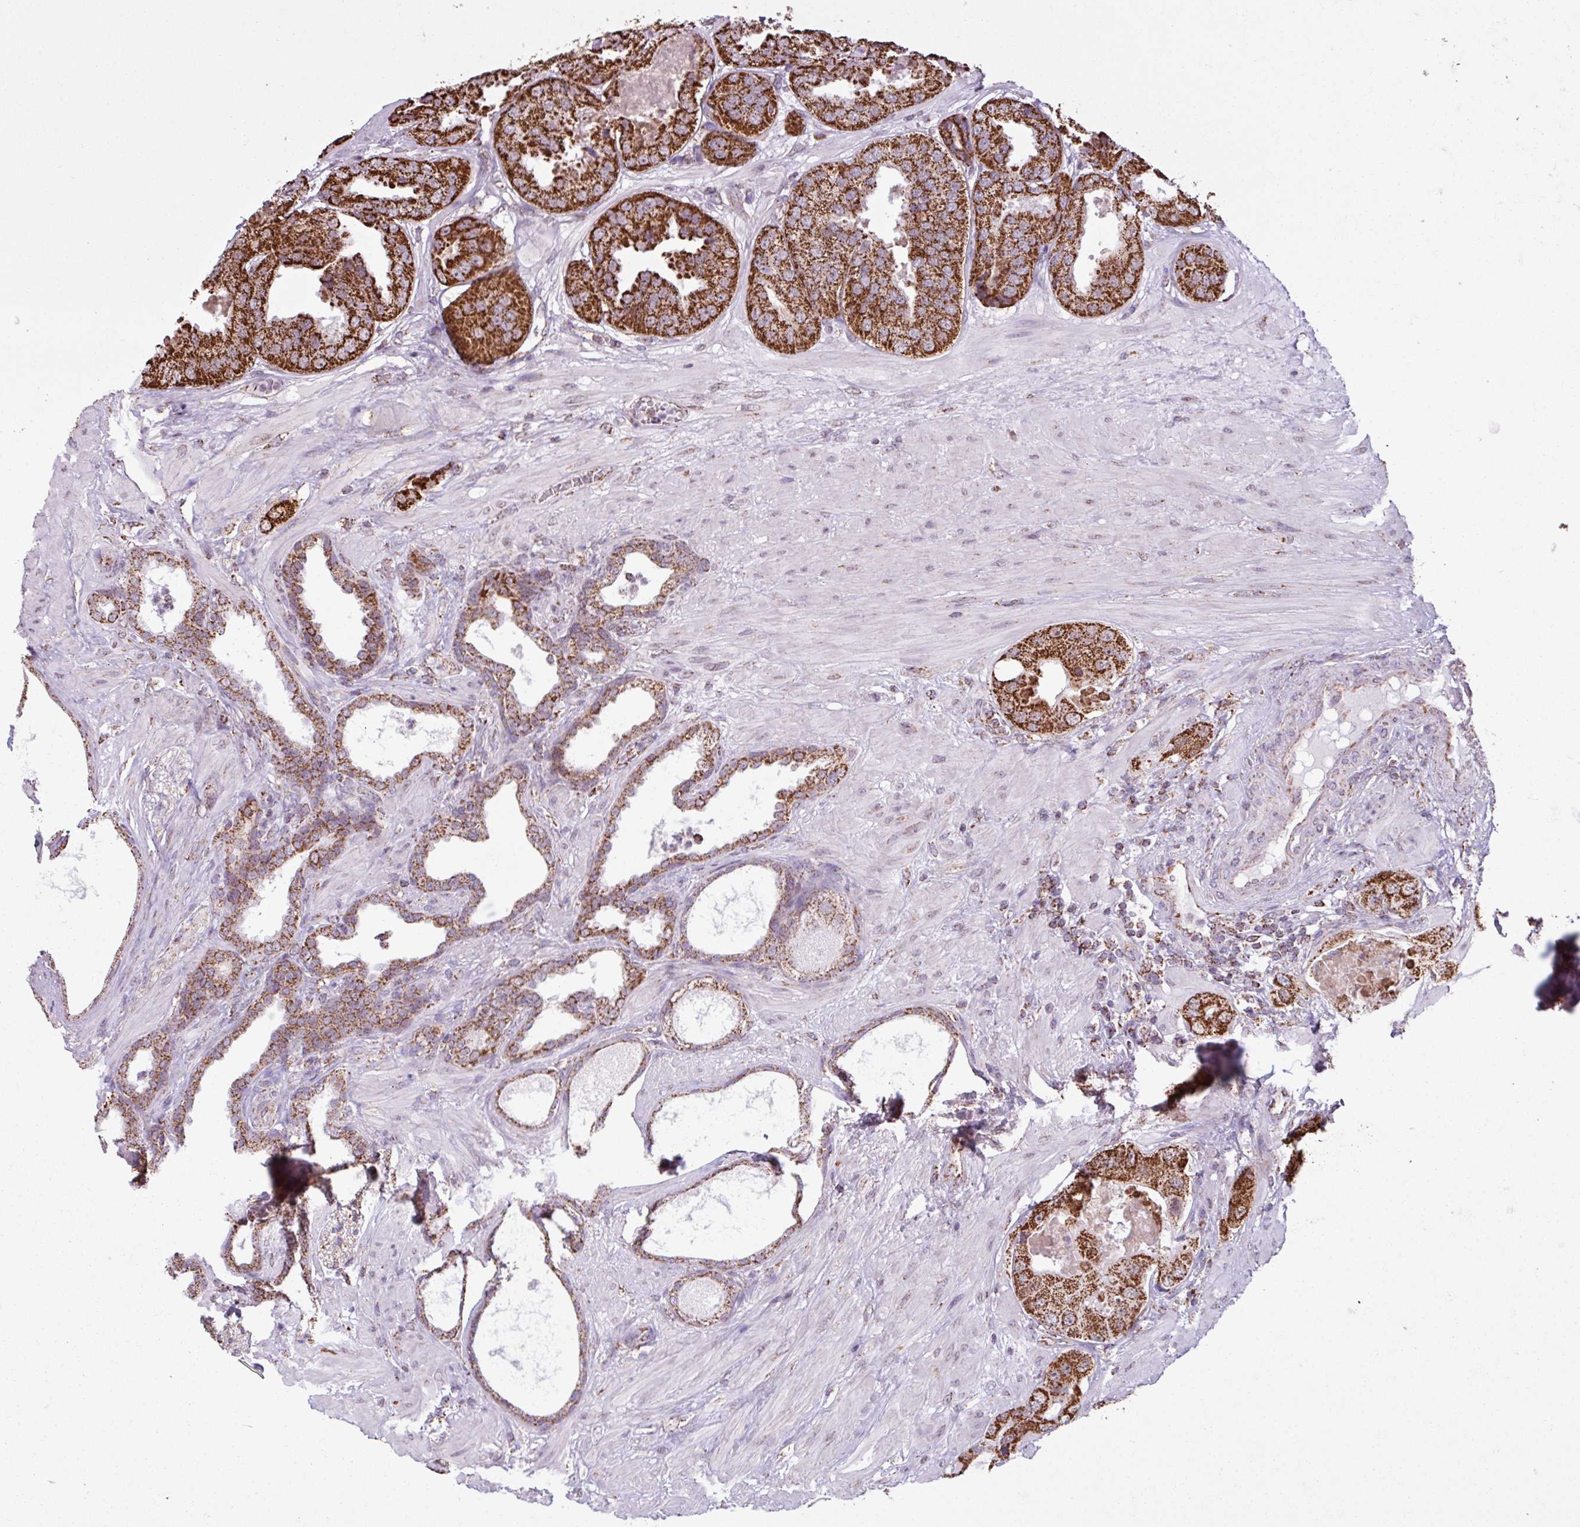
{"staining": {"intensity": "strong", "quantity": ">75%", "location": "cytoplasmic/membranous"}, "tissue": "prostate cancer", "cell_type": "Tumor cells", "image_type": "cancer", "snomed": [{"axis": "morphology", "description": "Adenocarcinoma, High grade"}, {"axis": "topography", "description": "Prostate"}], "caption": "An immunohistochemistry image of tumor tissue is shown. Protein staining in brown labels strong cytoplasmic/membranous positivity in prostate cancer within tumor cells.", "gene": "ALG8", "patient": {"sex": "male", "age": 63}}